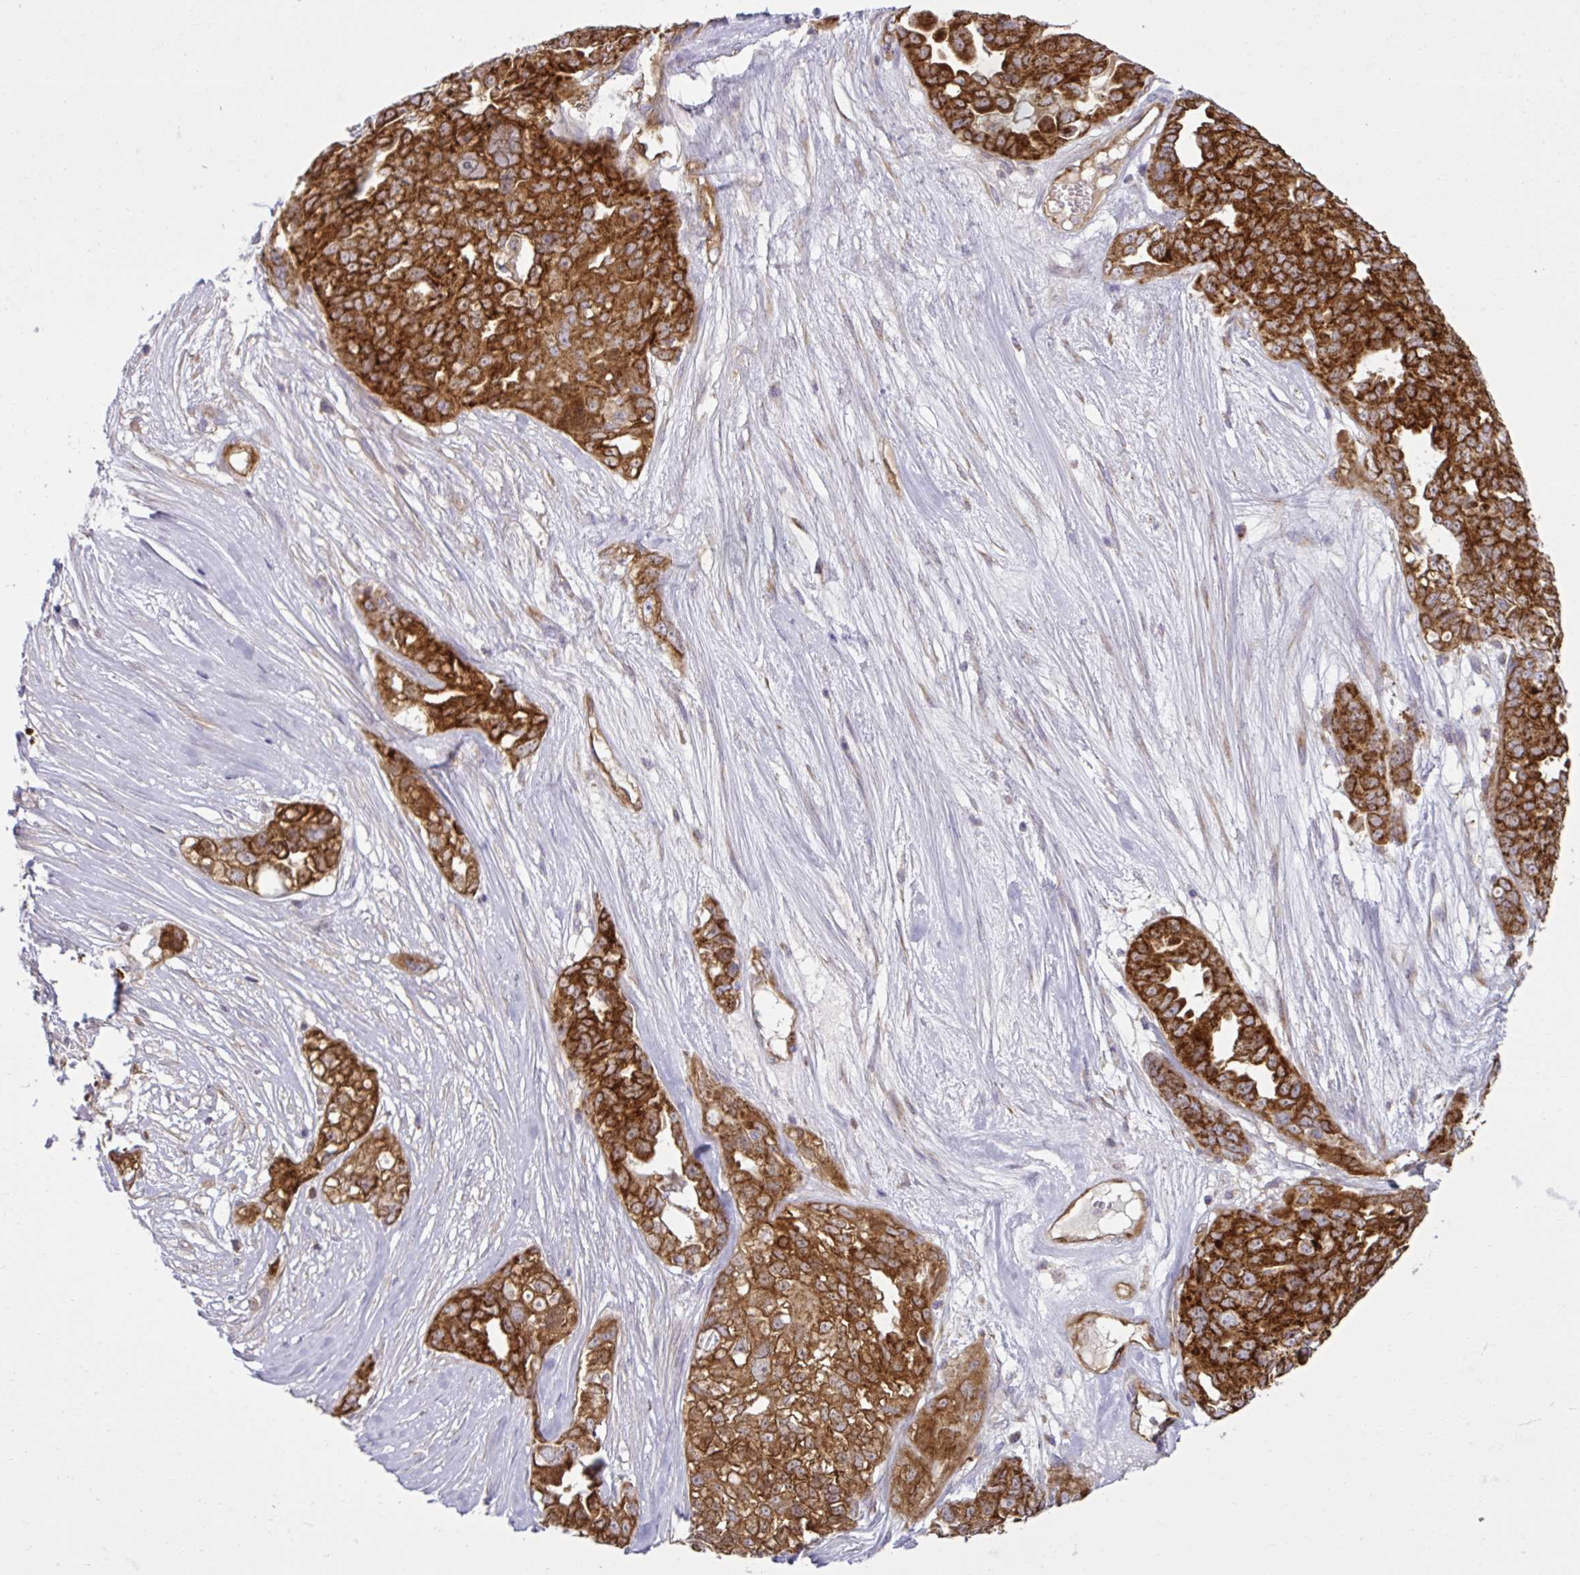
{"staining": {"intensity": "strong", "quantity": ">75%", "location": "cytoplasmic/membranous"}, "tissue": "ovarian cancer", "cell_type": "Tumor cells", "image_type": "cancer", "snomed": [{"axis": "morphology", "description": "Carcinoma, endometroid"}, {"axis": "topography", "description": "Ovary"}], "caption": "The micrograph displays staining of ovarian cancer (endometroid carcinoma), revealing strong cytoplasmic/membranous protein staining (brown color) within tumor cells.", "gene": "LIMS1", "patient": {"sex": "female", "age": 70}}